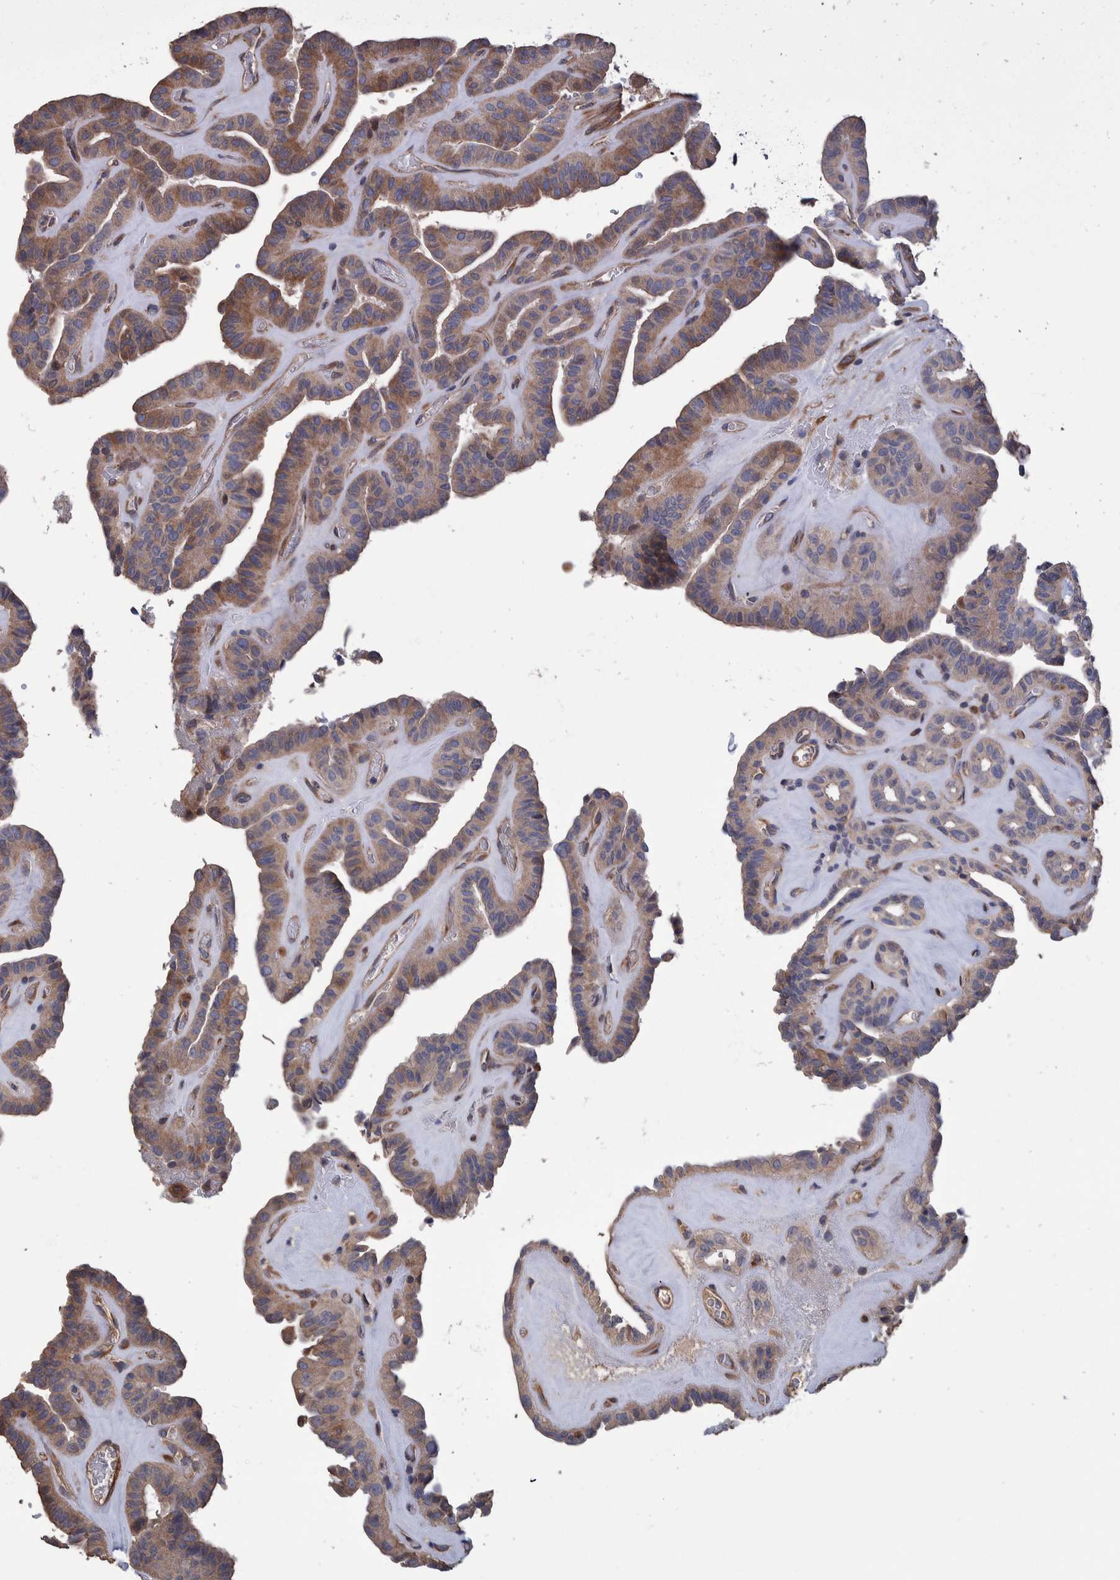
{"staining": {"intensity": "moderate", "quantity": ">75%", "location": "cytoplasmic/membranous"}, "tissue": "thyroid cancer", "cell_type": "Tumor cells", "image_type": "cancer", "snomed": [{"axis": "morphology", "description": "Papillary adenocarcinoma, NOS"}, {"axis": "topography", "description": "Thyroid gland"}], "caption": "Human thyroid cancer stained with a brown dye demonstrates moderate cytoplasmic/membranous positive positivity in approximately >75% of tumor cells.", "gene": "SLC45A4", "patient": {"sex": "male", "age": 77}}